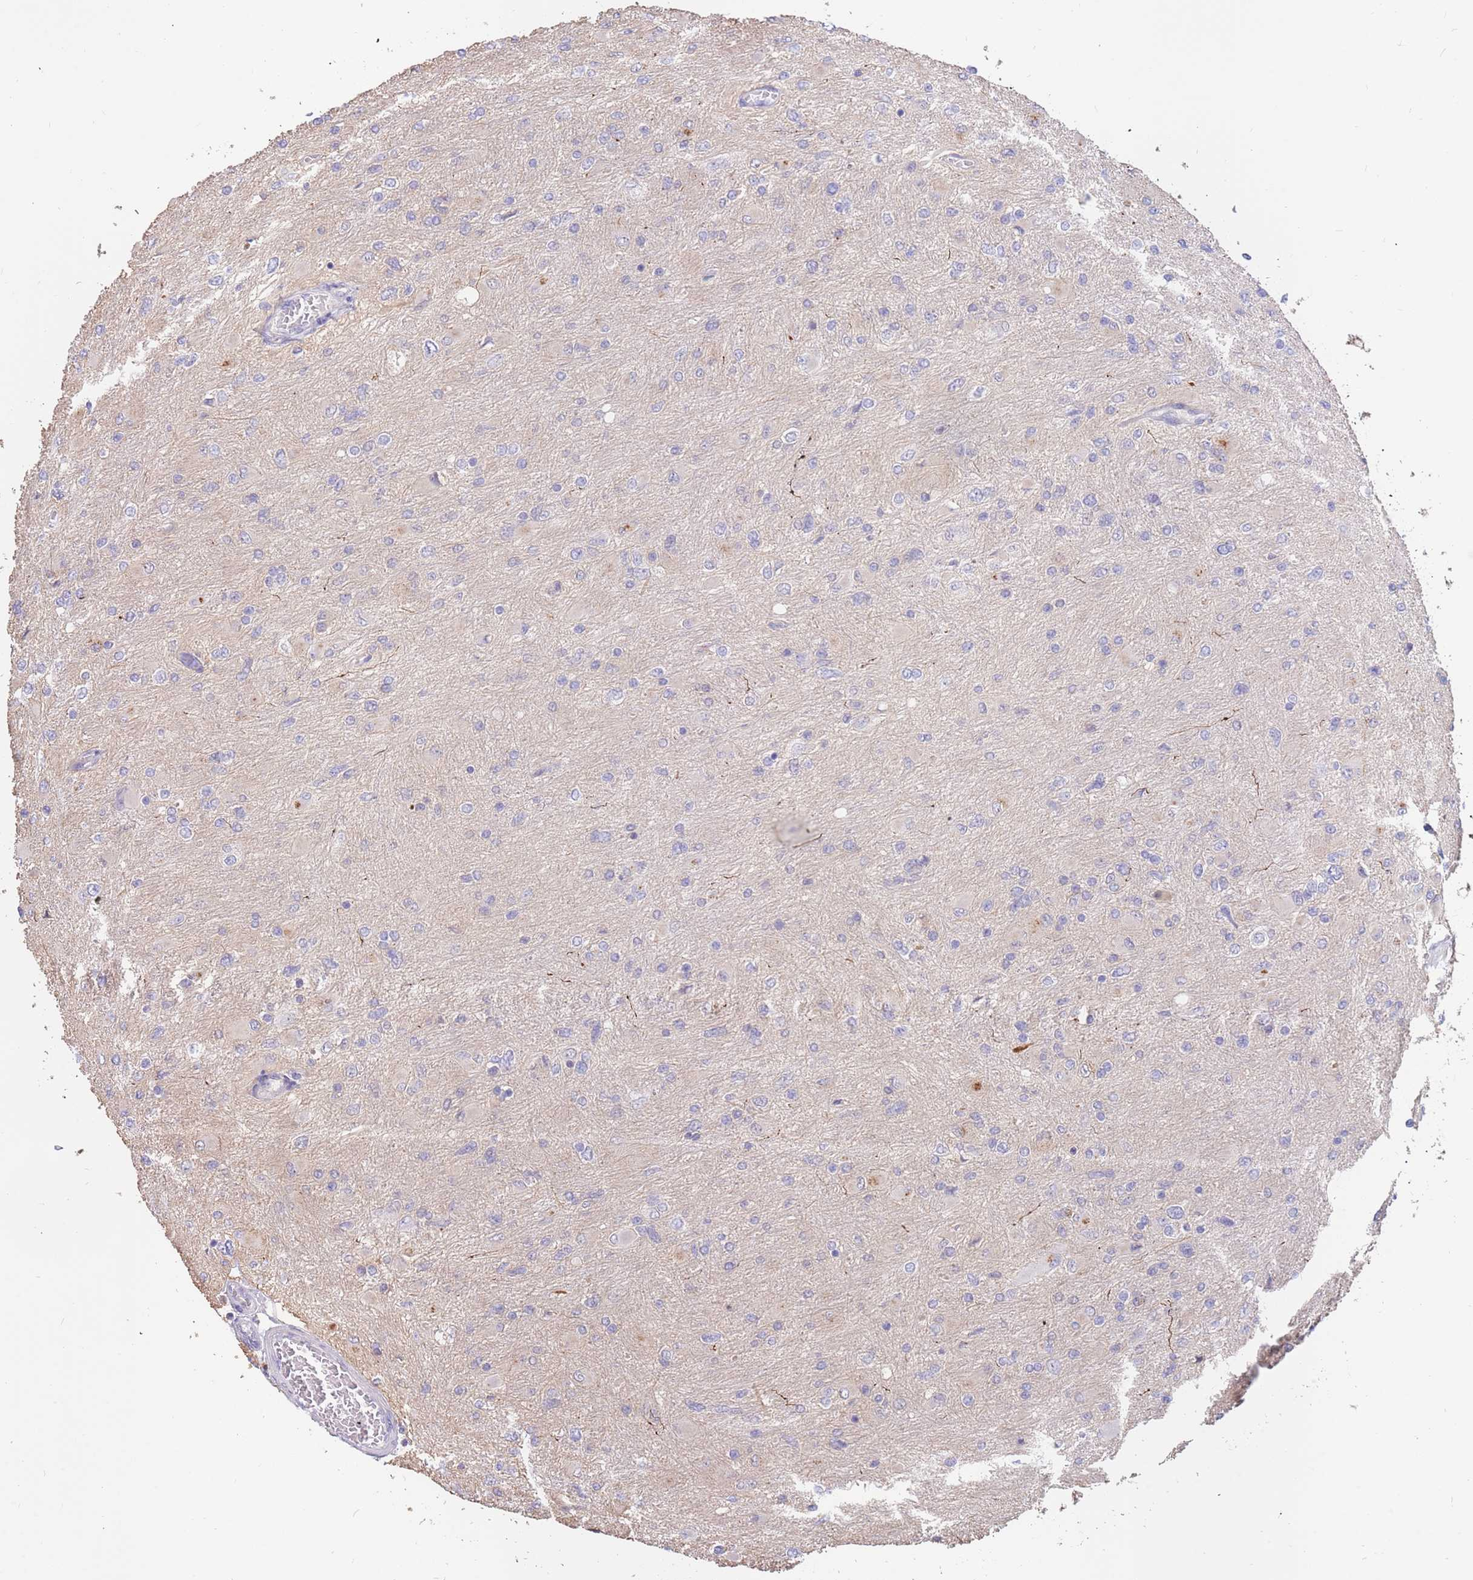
{"staining": {"intensity": "negative", "quantity": "none", "location": "none"}, "tissue": "glioma", "cell_type": "Tumor cells", "image_type": "cancer", "snomed": [{"axis": "morphology", "description": "Glioma, malignant, High grade"}, {"axis": "topography", "description": "Cerebral cortex"}], "caption": "Immunohistochemical staining of malignant glioma (high-grade) reveals no significant expression in tumor cells.", "gene": "BORCS5", "patient": {"sex": "female", "age": 36}}